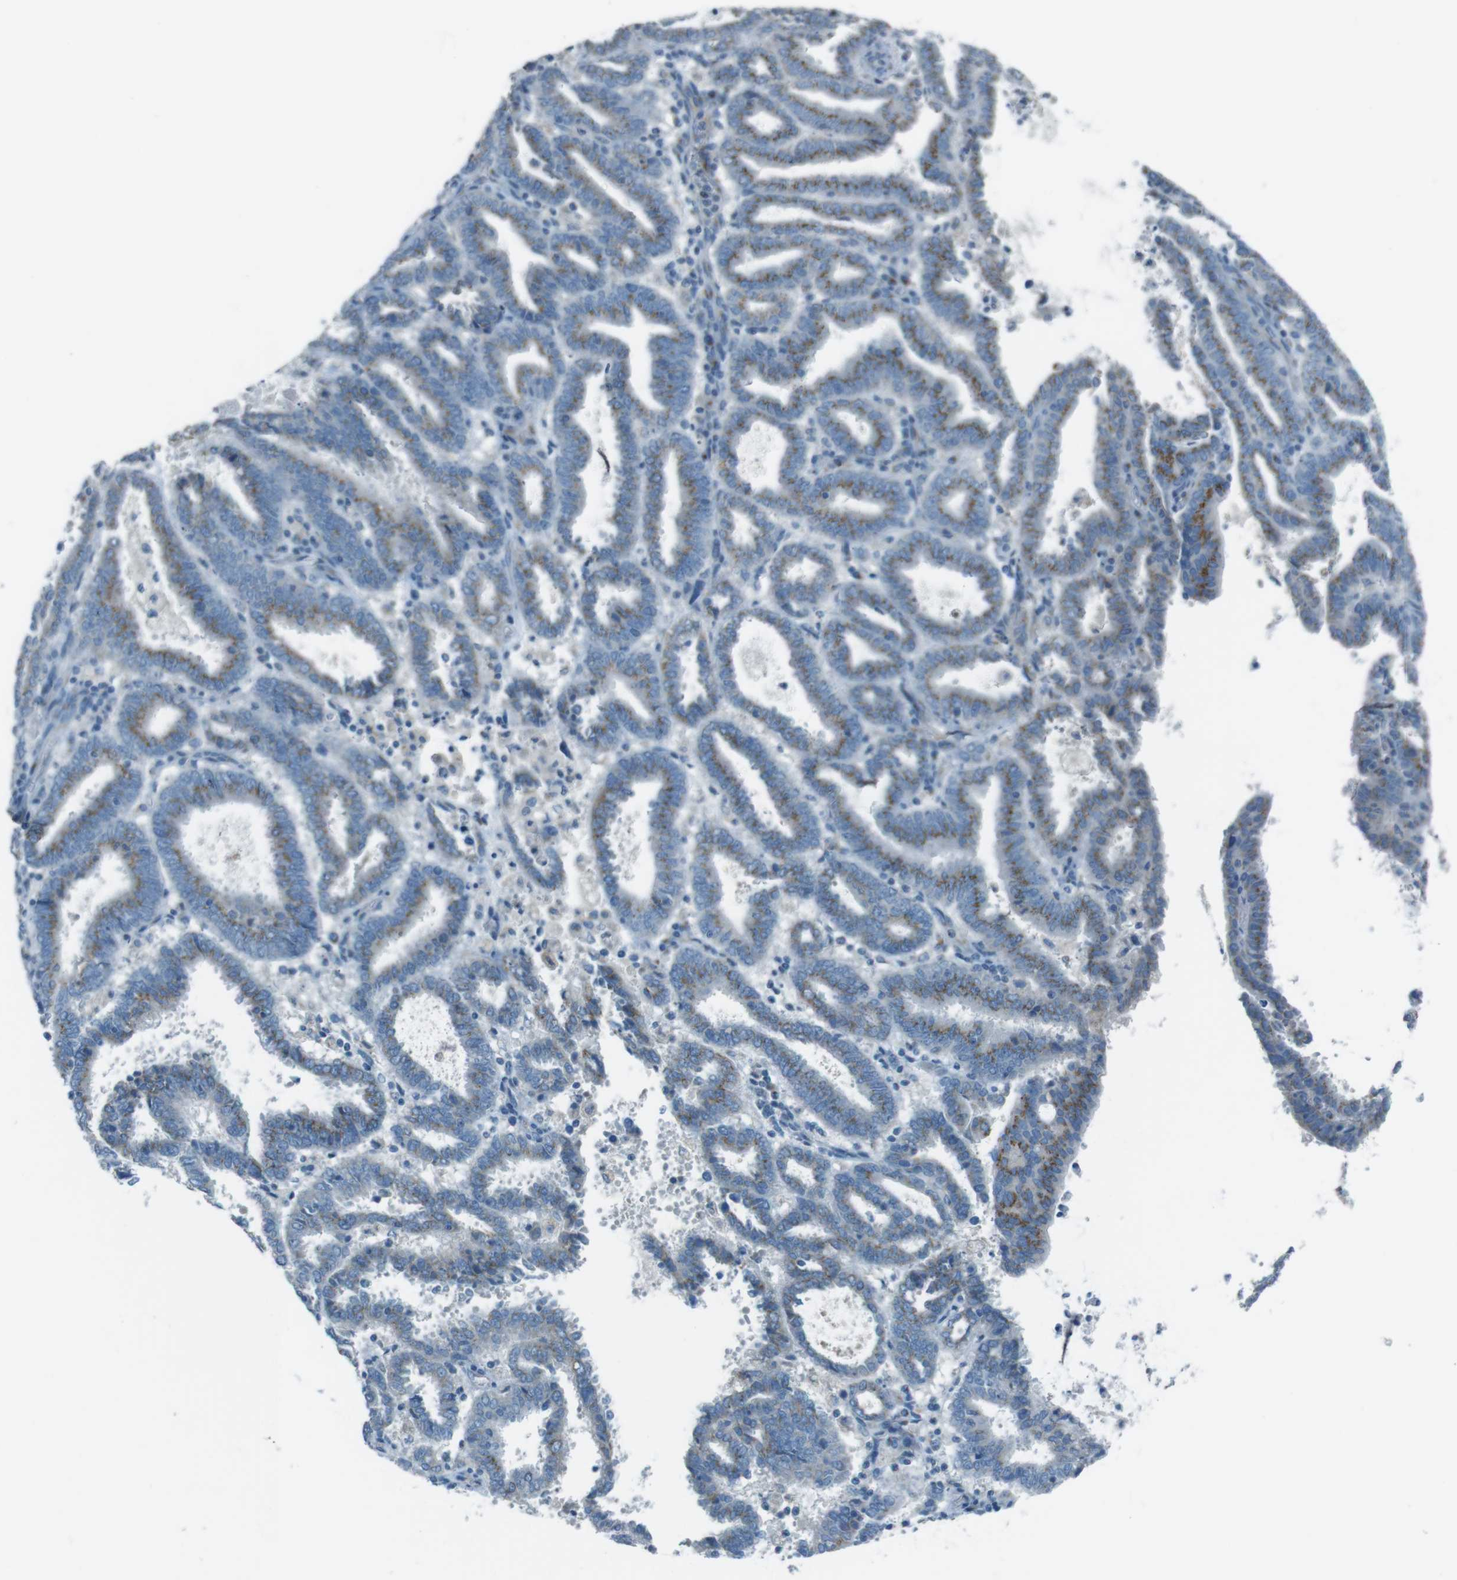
{"staining": {"intensity": "moderate", "quantity": "25%-75%", "location": "cytoplasmic/membranous"}, "tissue": "endometrial cancer", "cell_type": "Tumor cells", "image_type": "cancer", "snomed": [{"axis": "morphology", "description": "Adenocarcinoma, NOS"}, {"axis": "topography", "description": "Uterus"}], "caption": "Moderate cytoplasmic/membranous staining for a protein is present in approximately 25%-75% of tumor cells of endometrial adenocarcinoma using immunohistochemistry.", "gene": "TXNDC15", "patient": {"sex": "female", "age": 83}}